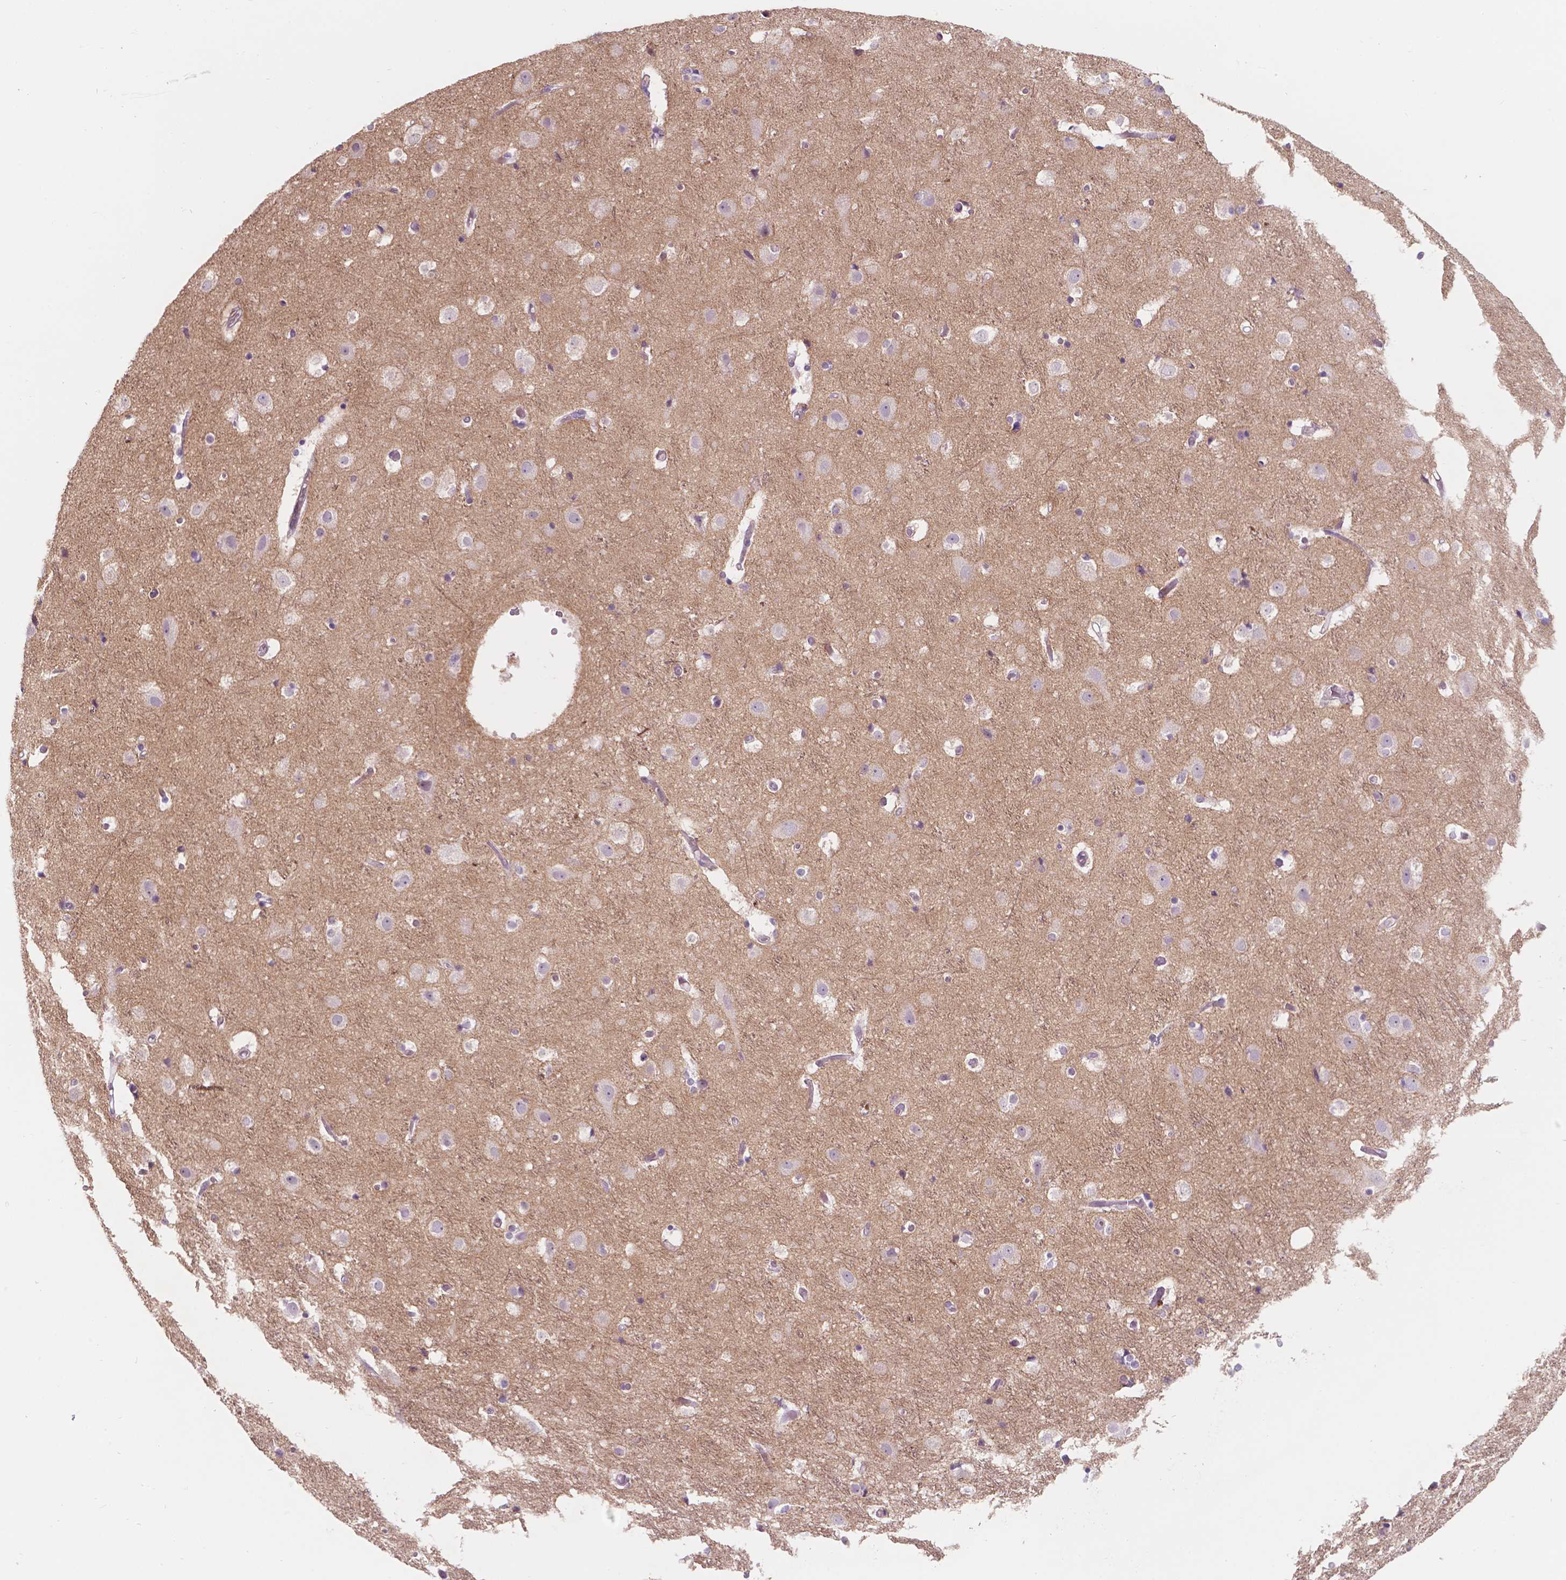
{"staining": {"intensity": "negative", "quantity": "none", "location": "none"}, "tissue": "cerebral cortex", "cell_type": "Endothelial cells", "image_type": "normal", "snomed": [{"axis": "morphology", "description": "Normal tissue, NOS"}, {"axis": "topography", "description": "Cerebral cortex"}], "caption": "DAB immunohistochemical staining of benign human cerebral cortex demonstrates no significant expression in endothelial cells.", "gene": "TM6SF2", "patient": {"sex": "female", "age": 52}}